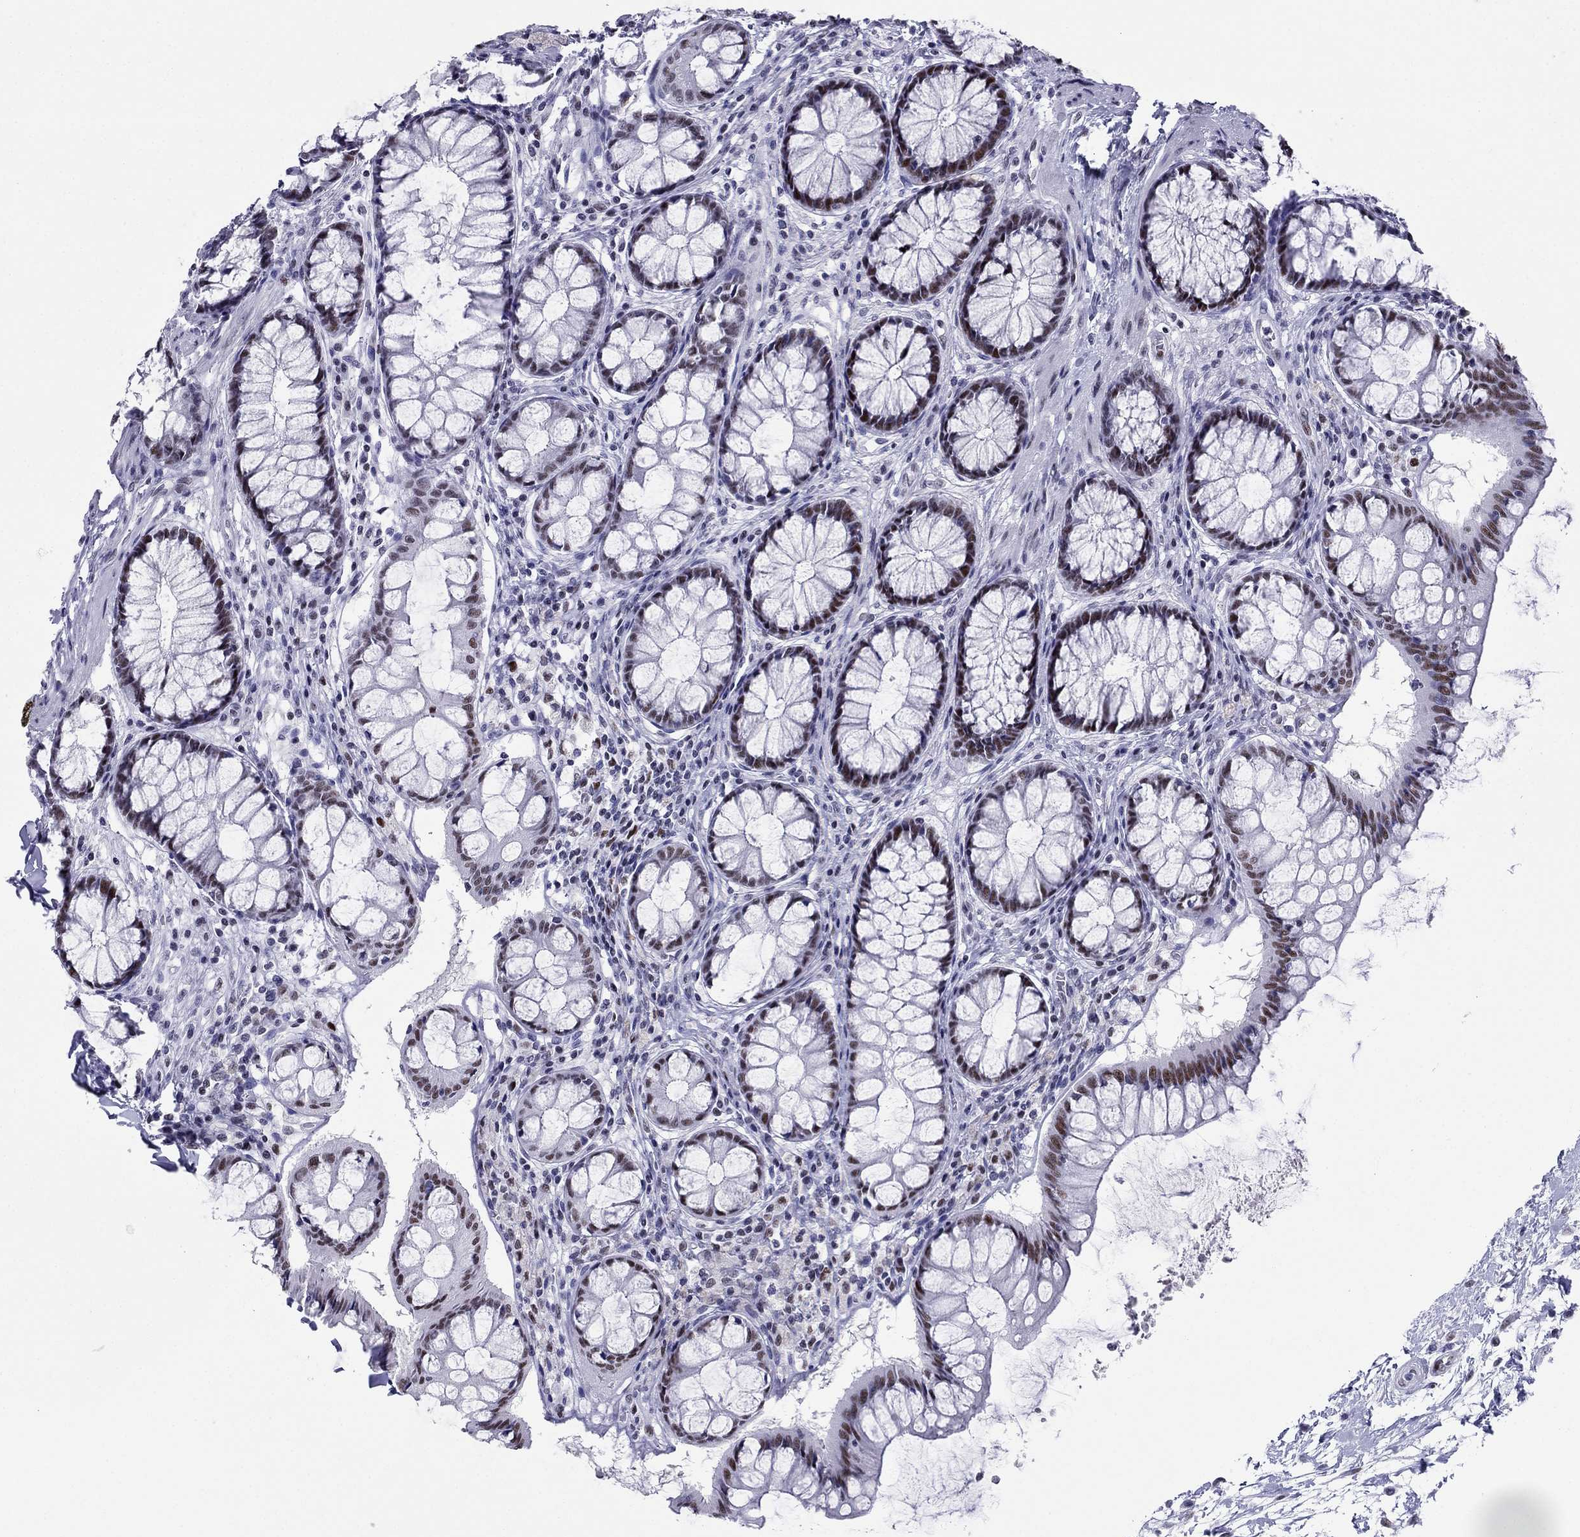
{"staining": {"intensity": "negative", "quantity": "none", "location": "none"}, "tissue": "colon", "cell_type": "Endothelial cells", "image_type": "normal", "snomed": [{"axis": "morphology", "description": "Normal tissue, NOS"}, {"axis": "topography", "description": "Colon"}], "caption": "Human colon stained for a protein using immunohistochemistry demonstrates no positivity in endothelial cells.", "gene": "PPM1G", "patient": {"sex": "female", "age": 65}}